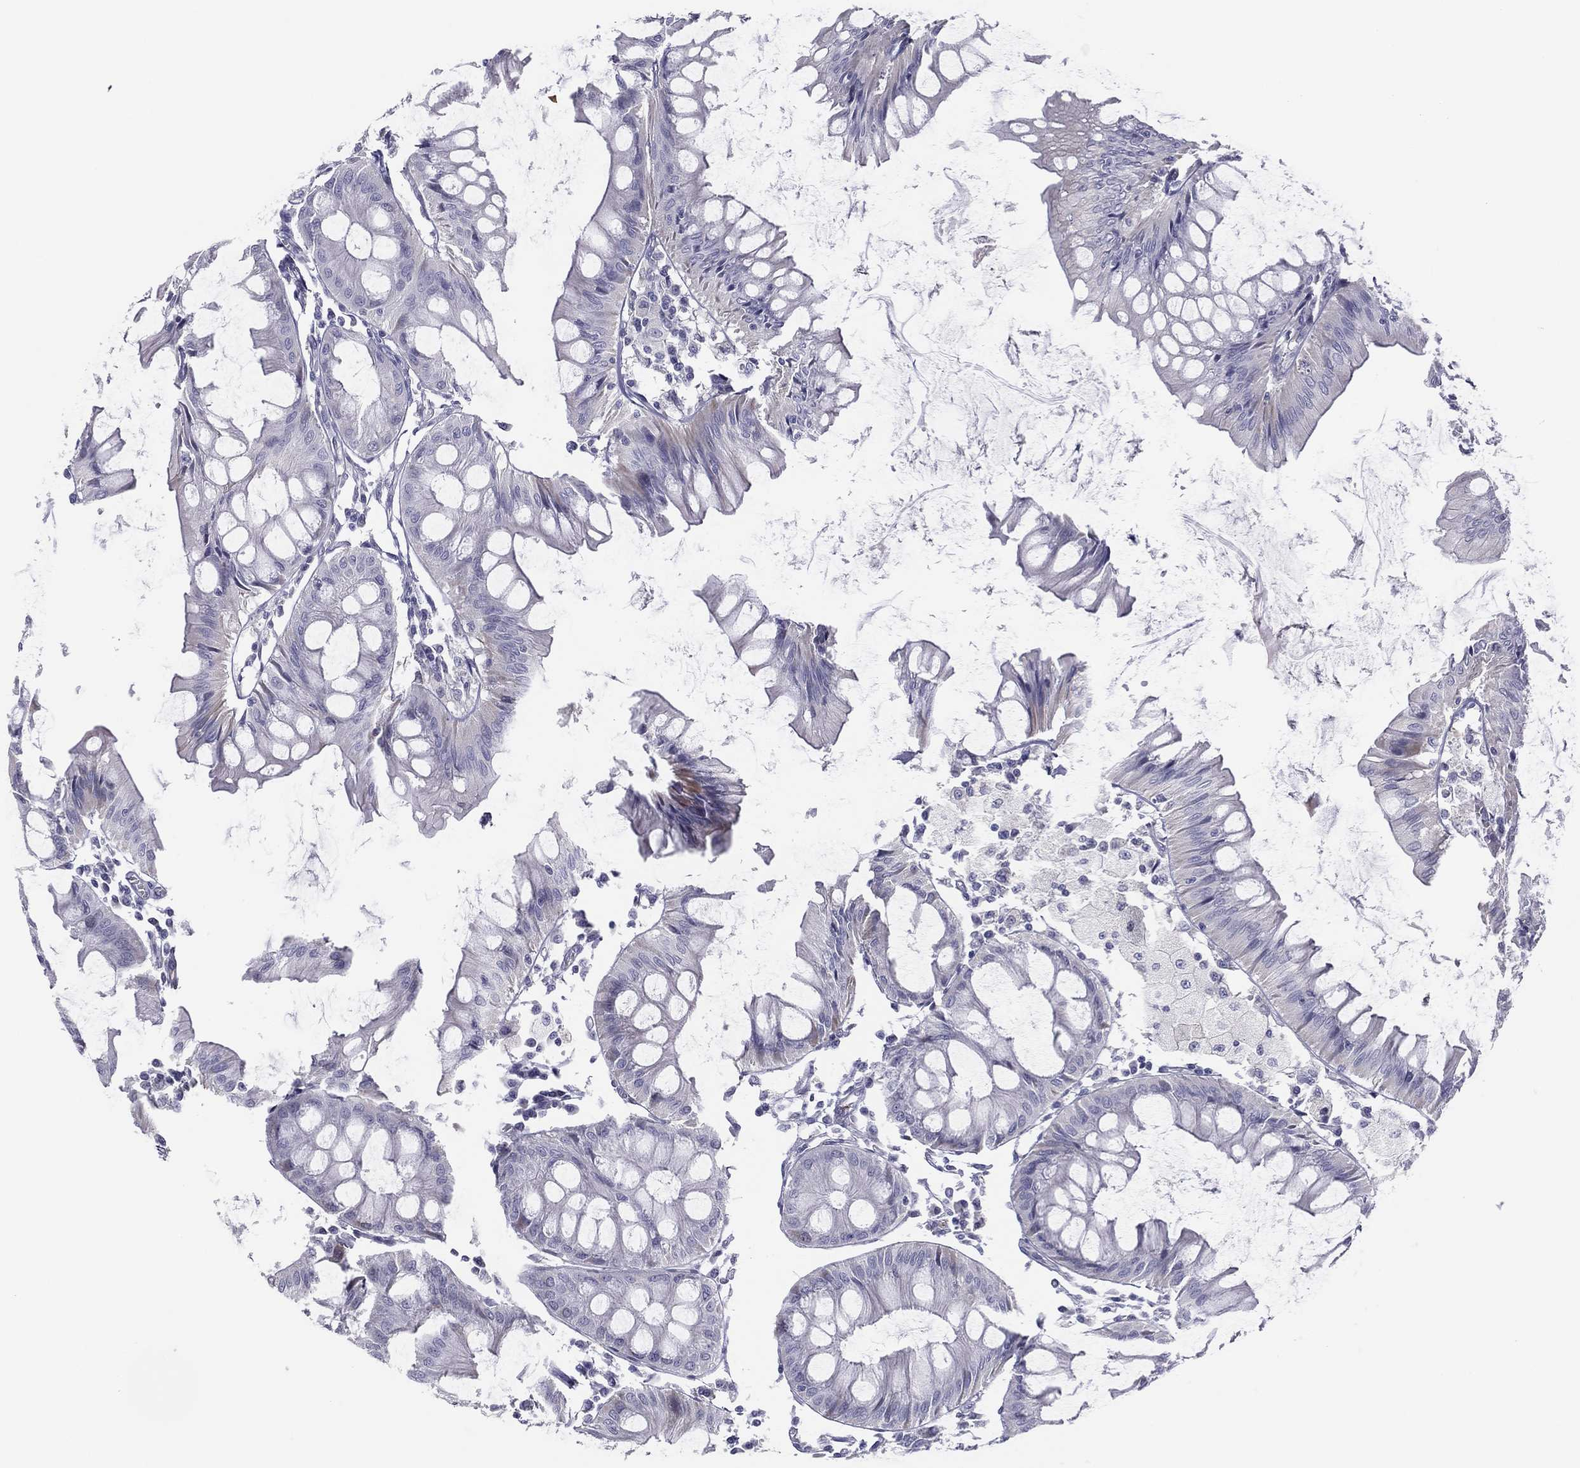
{"staining": {"intensity": "negative", "quantity": "none", "location": "none"}, "tissue": "colorectal cancer", "cell_type": "Tumor cells", "image_type": "cancer", "snomed": [{"axis": "morphology", "description": "Adenocarcinoma, NOS"}, {"axis": "topography", "description": "Rectum"}], "caption": "Immunohistochemistry (IHC) histopathology image of neoplastic tissue: human colorectal adenocarcinoma stained with DAB exhibits no significant protein expression in tumor cells.", "gene": "MLF1", "patient": {"sex": "female", "age": 85}}